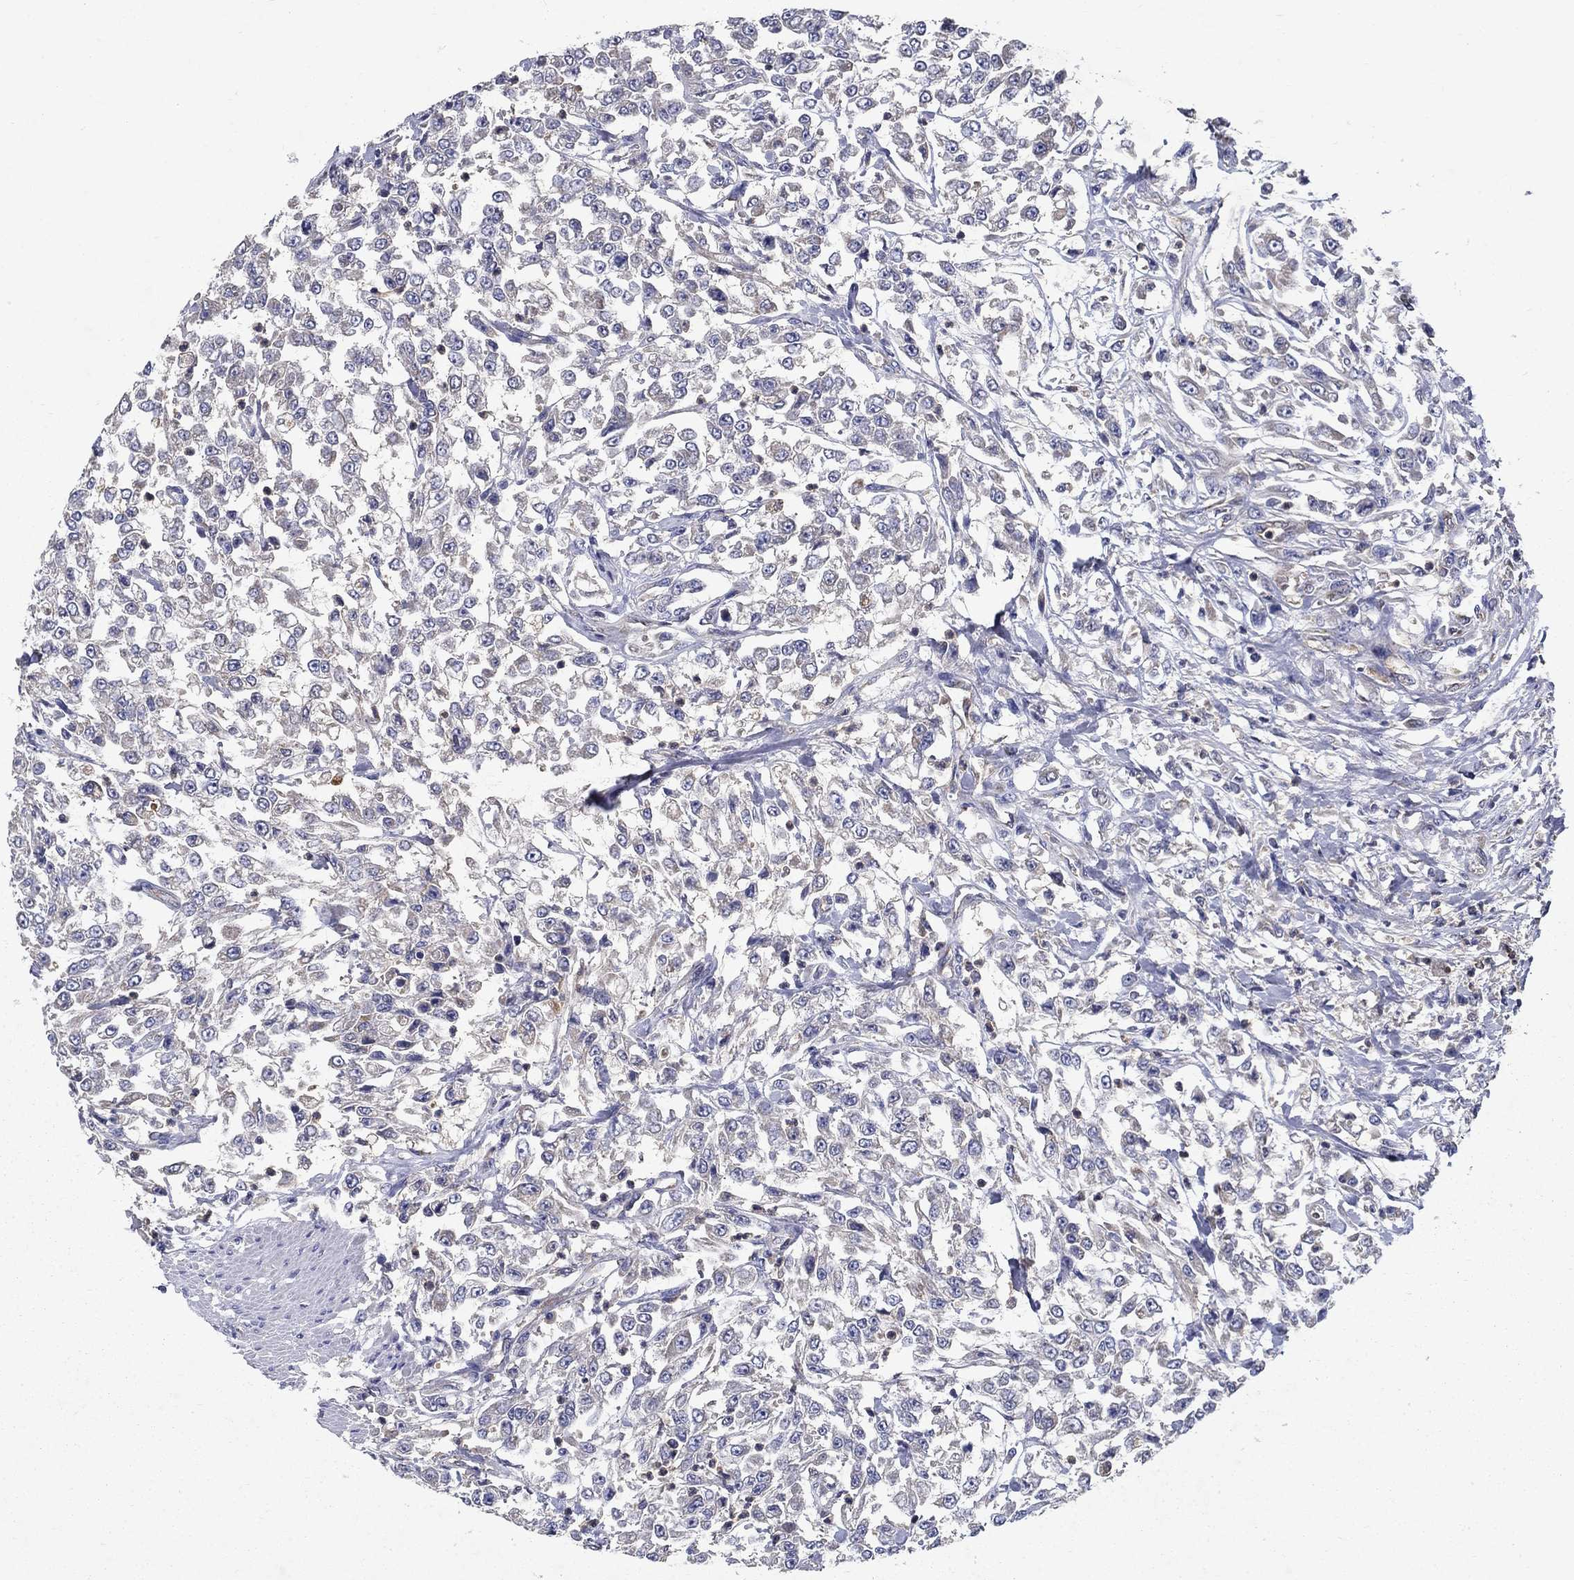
{"staining": {"intensity": "negative", "quantity": "none", "location": "none"}, "tissue": "urothelial cancer", "cell_type": "Tumor cells", "image_type": "cancer", "snomed": [{"axis": "morphology", "description": "Urothelial carcinoma, High grade"}, {"axis": "topography", "description": "Urinary bladder"}], "caption": "DAB immunohistochemical staining of high-grade urothelial carcinoma demonstrates no significant positivity in tumor cells.", "gene": "GLTP", "patient": {"sex": "male", "age": 46}}